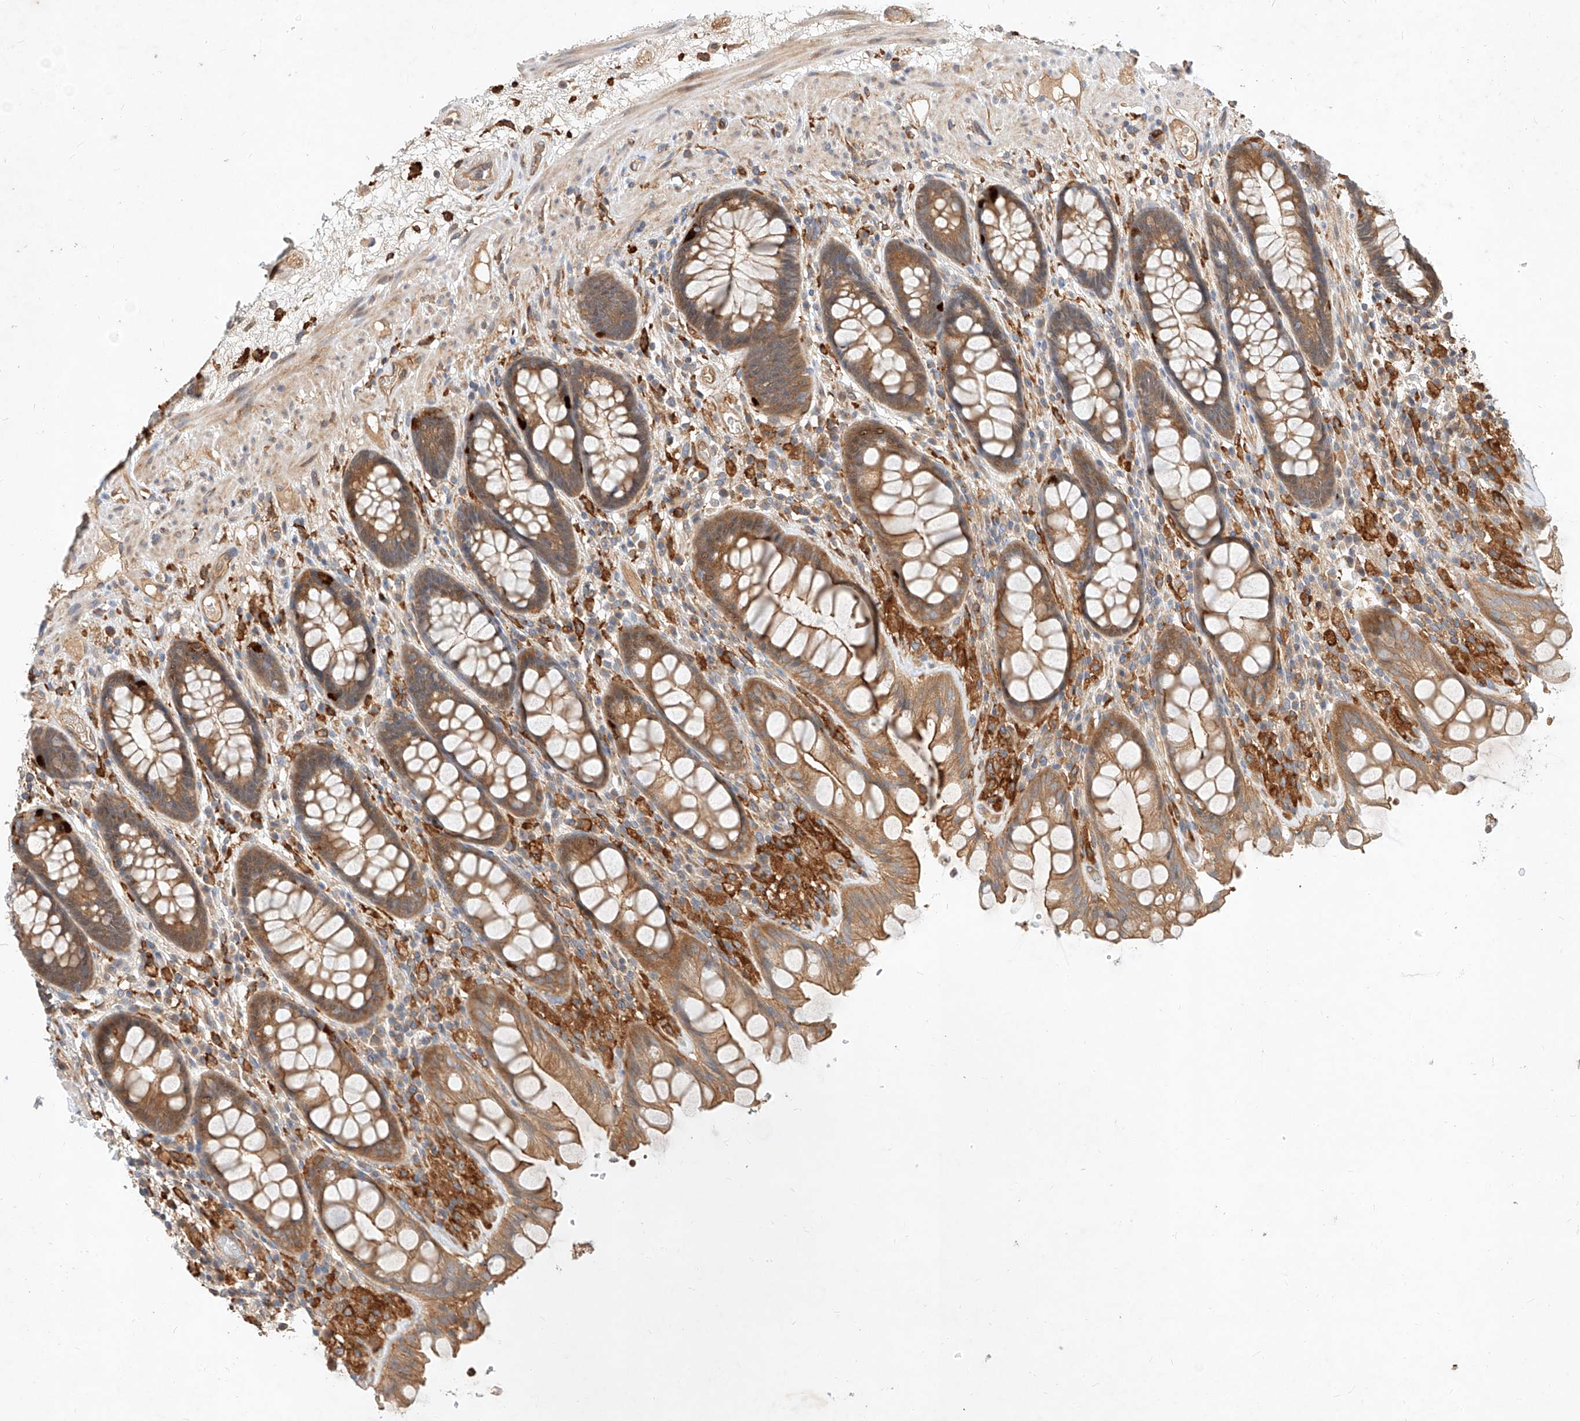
{"staining": {"intensity": "moderate", "quantity": ">75%", "location": "cytoplasmic/membranous"}, "tissue": "rectum", "cell_type": "Glandular cells", "image_type": "normal", "snomed": [{"axis": "morphology", "description": "Normal tissue, NOS"}, {"axis": "topography", "description": "Rectum"}], "caption": "Immunohistochemical staining of normal rectum displays >75% levels of moderate cytoplasmic/membranous protein expression in about >75% of glandular cells.", "gene": "NFAM1", "patient": {"sex": "male", "age": 64}}